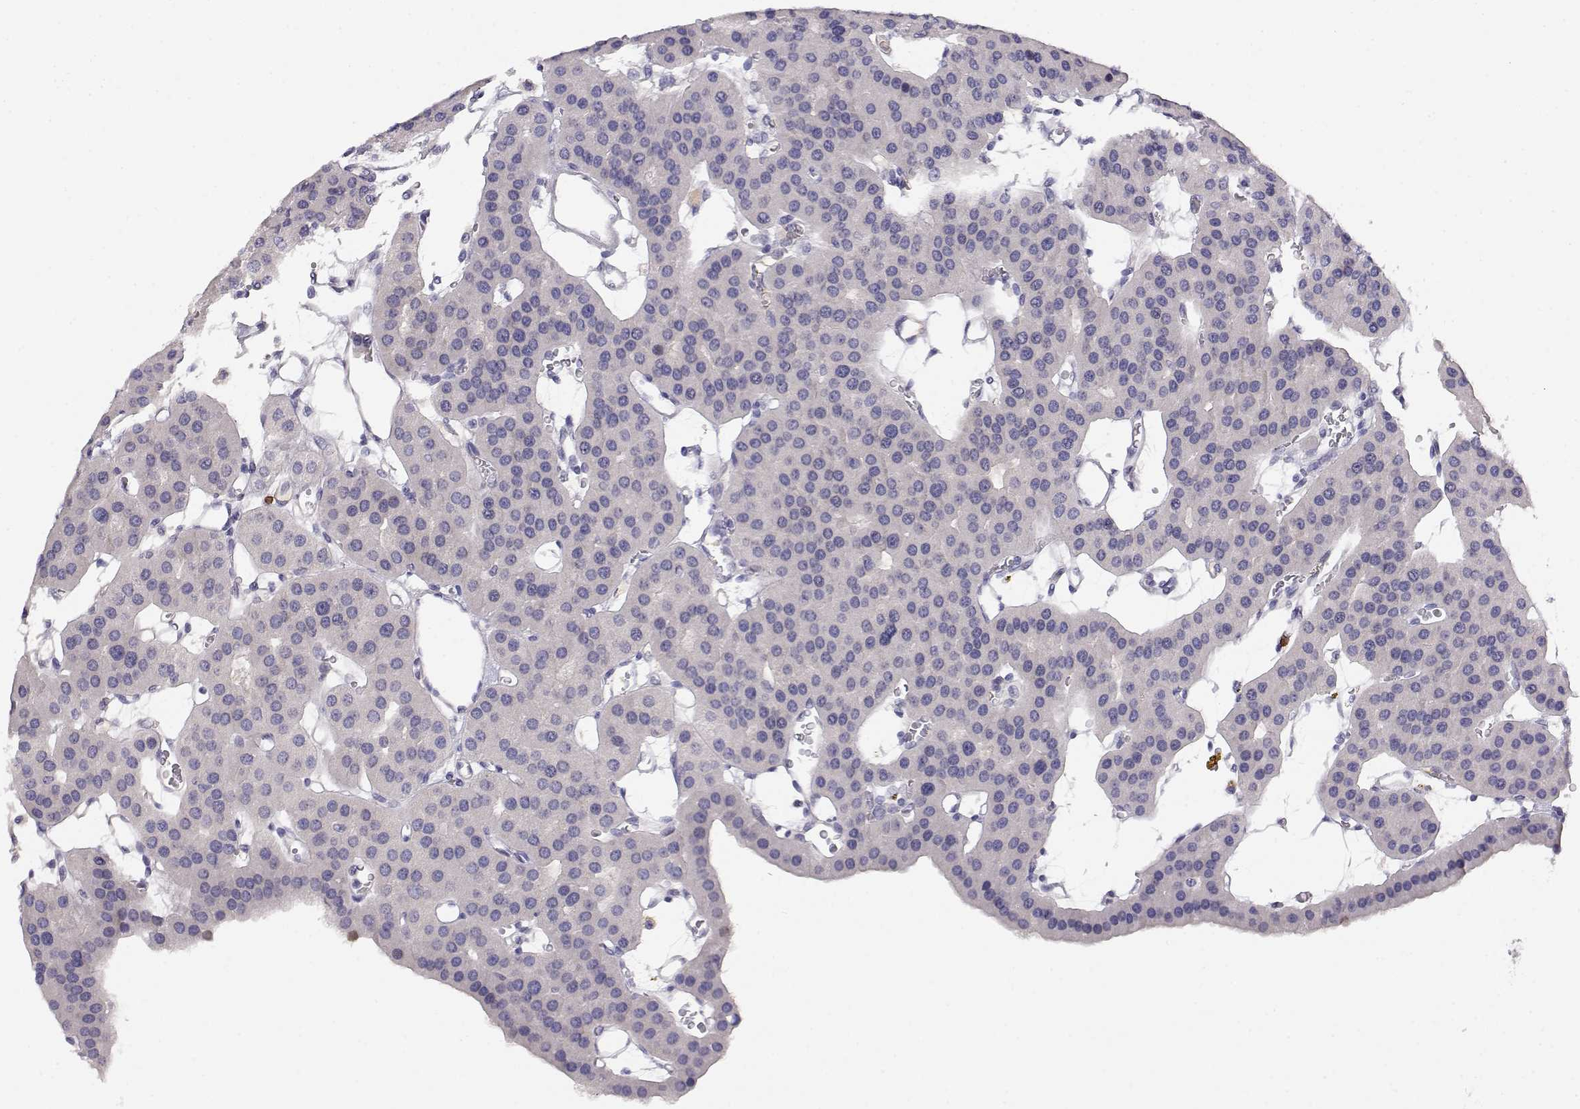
{"staining": {"intensity": "negative", "quantity": "none", "location": "none"}, "tissue": "parathyroid gland", "cell_type": "Glandular cells", "image_type": "normal", "snomed": [{"axis": "morphology", "description": "Normal tissue, NOS"}, {"axis": "morphology", "description": "Adenoma, NOS"}, {"axis": "topography", "description": "Parathyroid gland"}], "caption": "Benign parathyroid gland was stained to show a protein in brown. There is no significant staining in glandular cells. Brightfield microscopy of immunohistochemistry (IHC) stained with DAB (3,3'-diaminobenzidine) (brown) and hematoxylin (blue), captured at high magnification.", "gene": "CDHR1", "patient": {"sex": "female", "age": 86}}